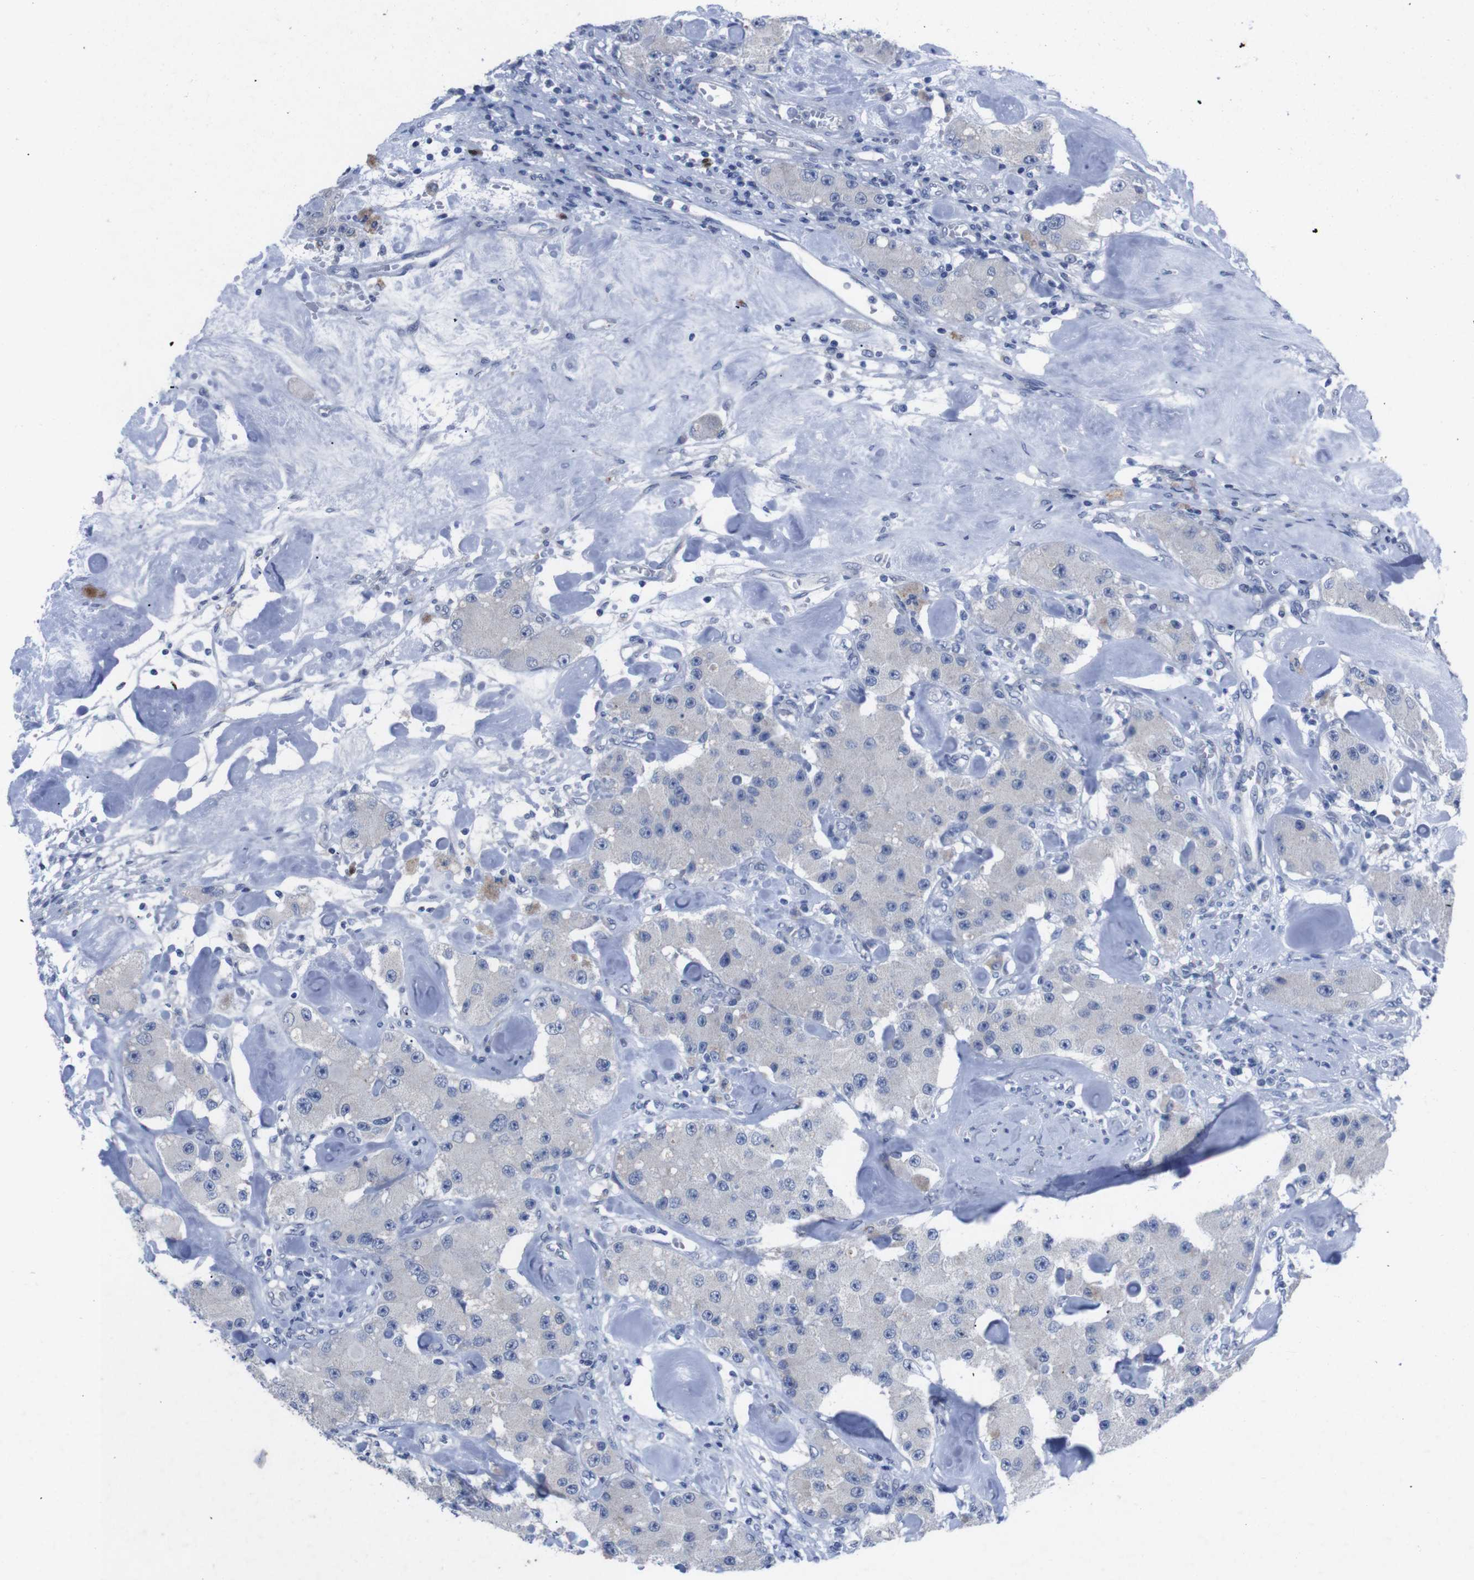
{"staining": {"intensity": "negative", "quantity": "none", "location": "none"}, "tissue": "carcinoid", "cell_type": "Tumor cells", "image_type": "cancer", "snomed": [{"axis": "morphology", "description": "Carcinoid, malignant, NOS"}, {"axis": "topography", "description": "Pancreas"}], "caption": "Tumor cells show no significant protein positivity in carcinoid (malignant).", "gene": "IRF4", "patient": {"sex": "male", "age": 41}}